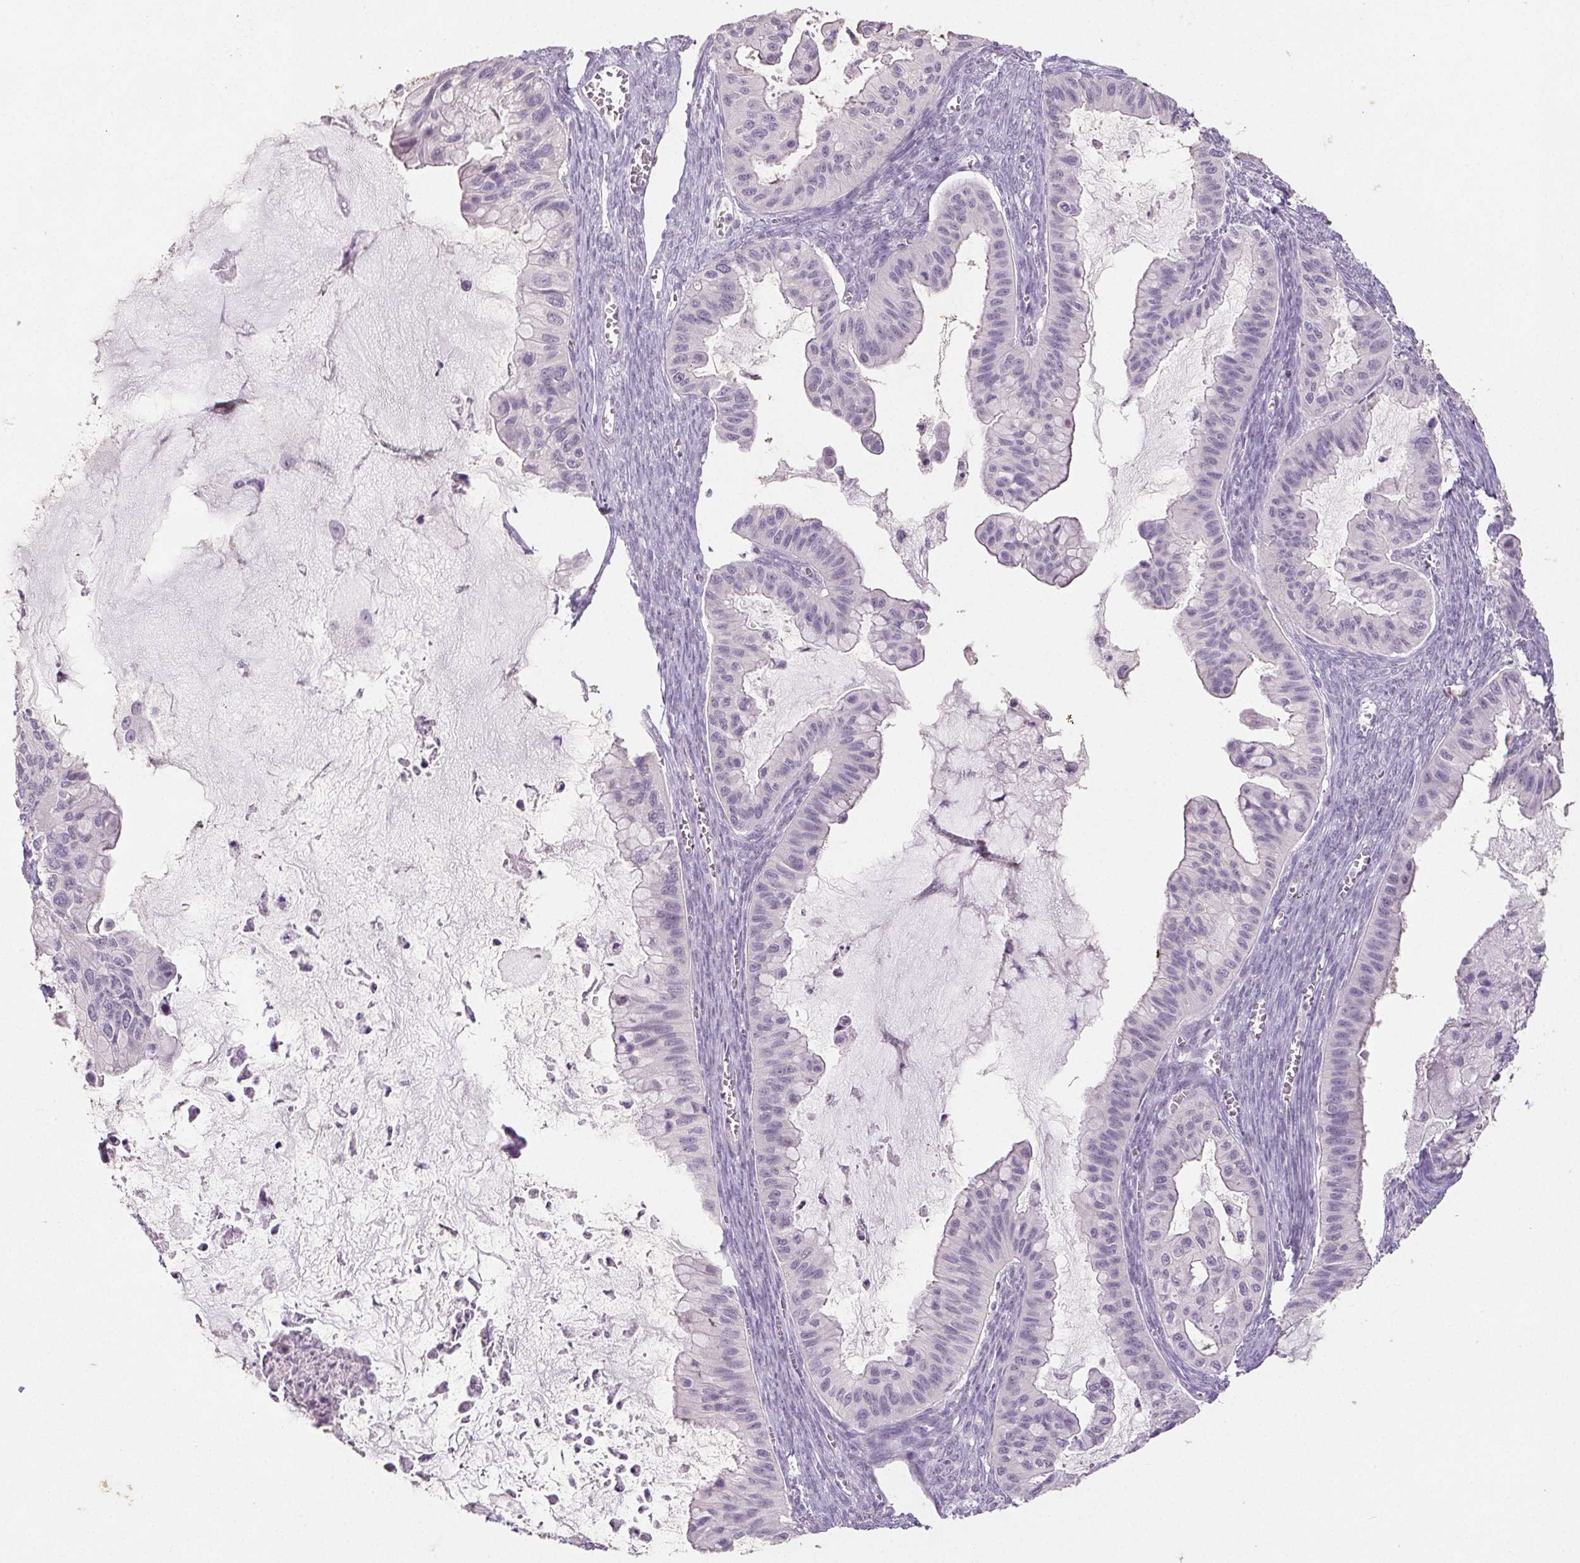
{"staining": {"intensity": "negative", "quantity": "none", "location": "none"}, "tissue": "ovarian cancer", "cell_type": "Tumor cells", "image_type": "cancer", "snomed": [{"axis": "morphology", "description": "Cystadenocarcinoma, mucinous, NOS"}, {"axis": "topography", "description": "Ovary"}], "caption": "The photomicrograph displays no staining of tumor cells in ovarian mucinous cystadenocarcinoma.", "gene": "PI3", "patient": {"sex": "female", "age": 72}}